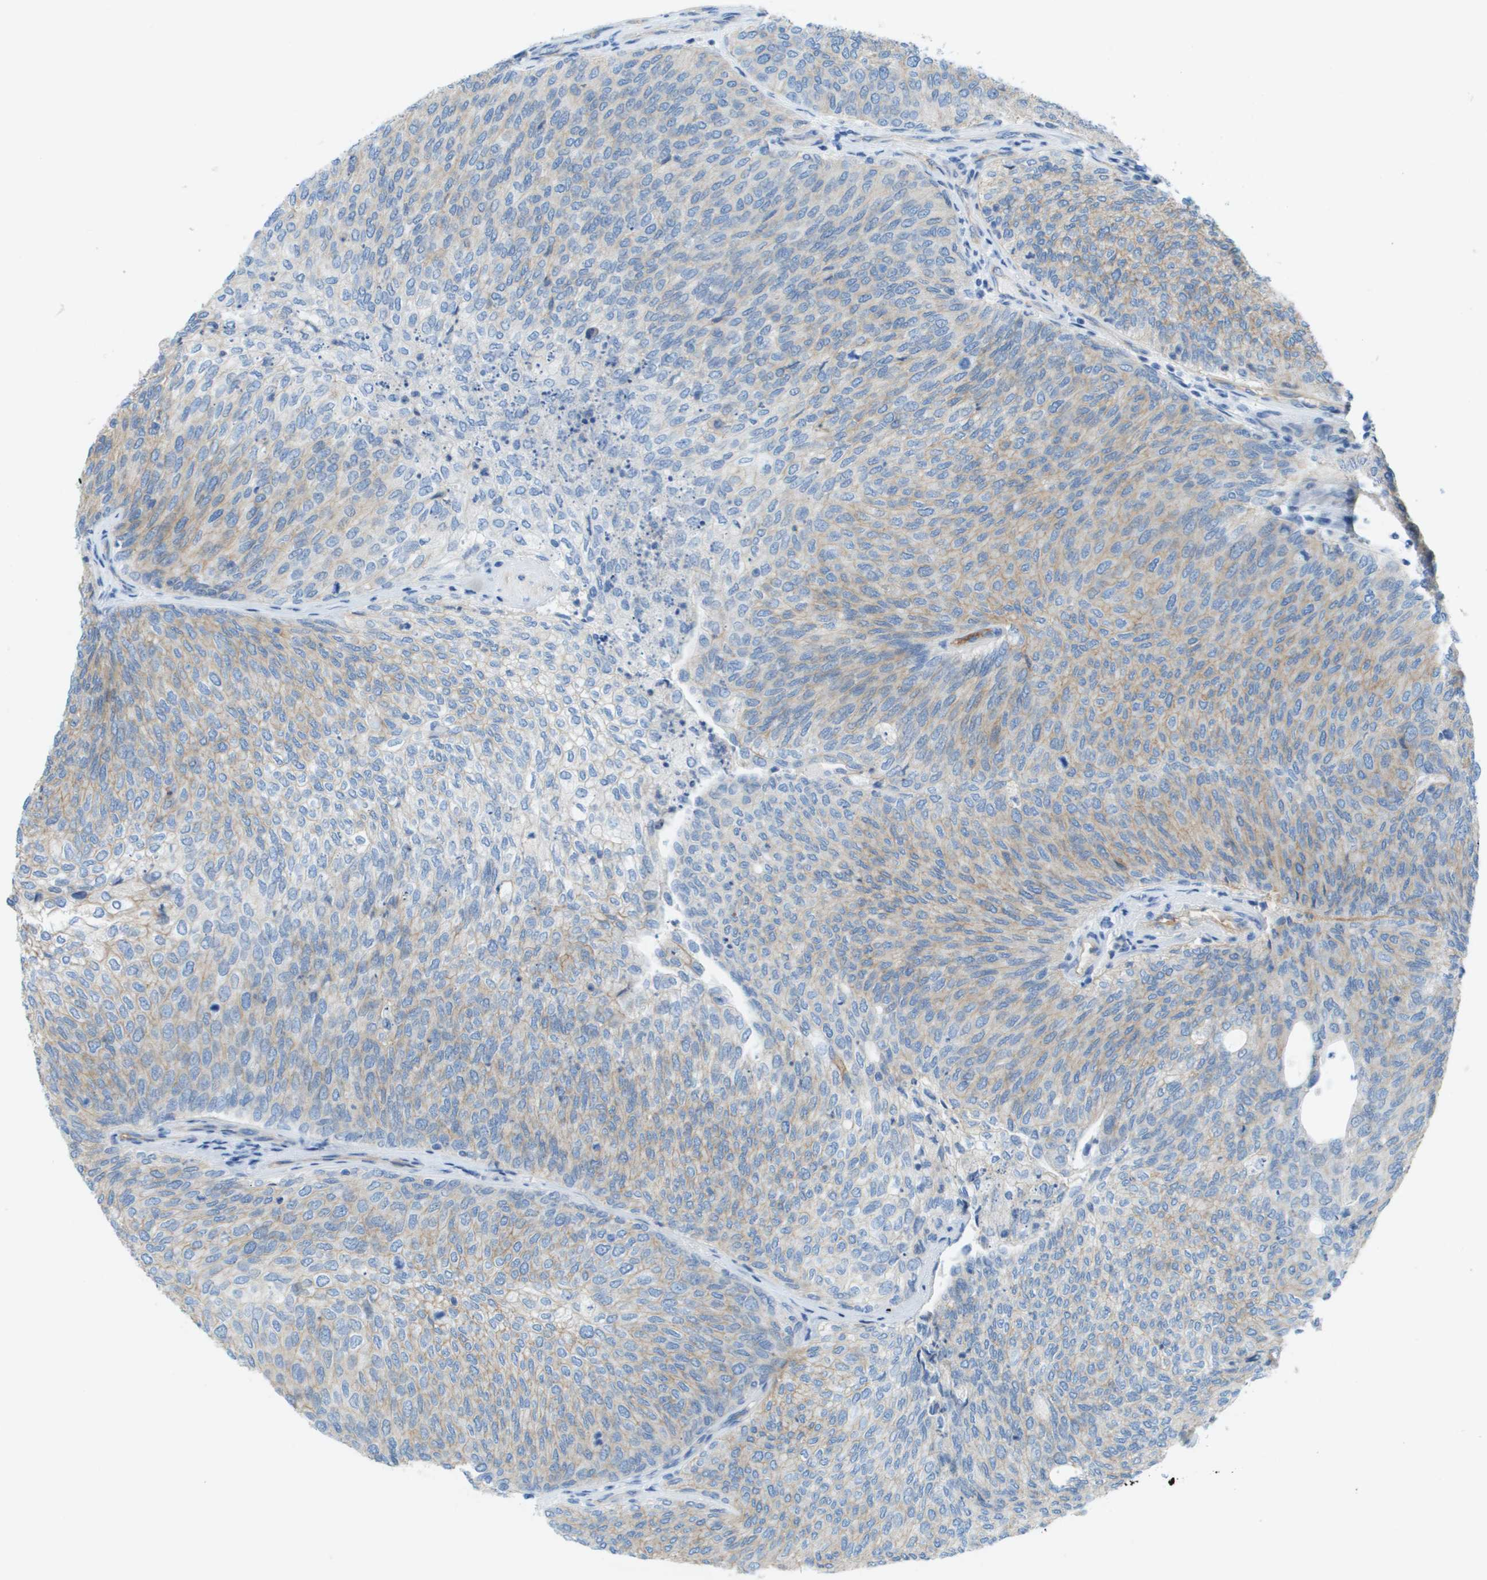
{"staining": {"intensity": "weak", "quantity": "<25%", "location": "cytoplasmic/membranous"}, "tissue": "urothelial cancer", "cell_type": "Tumor cells", "image_type": "cancer", "snomed": [{"axis": "morphology", "description": "Urothelial carcinoma, Low grade"}, {"axis": "topography", "description": "Urinary bladder"}], "caption": "Tumor cells show no significant protein expression in urothelial cancer.", "gene": "CD46", "patient": {"sex": "female", "age": 79}}